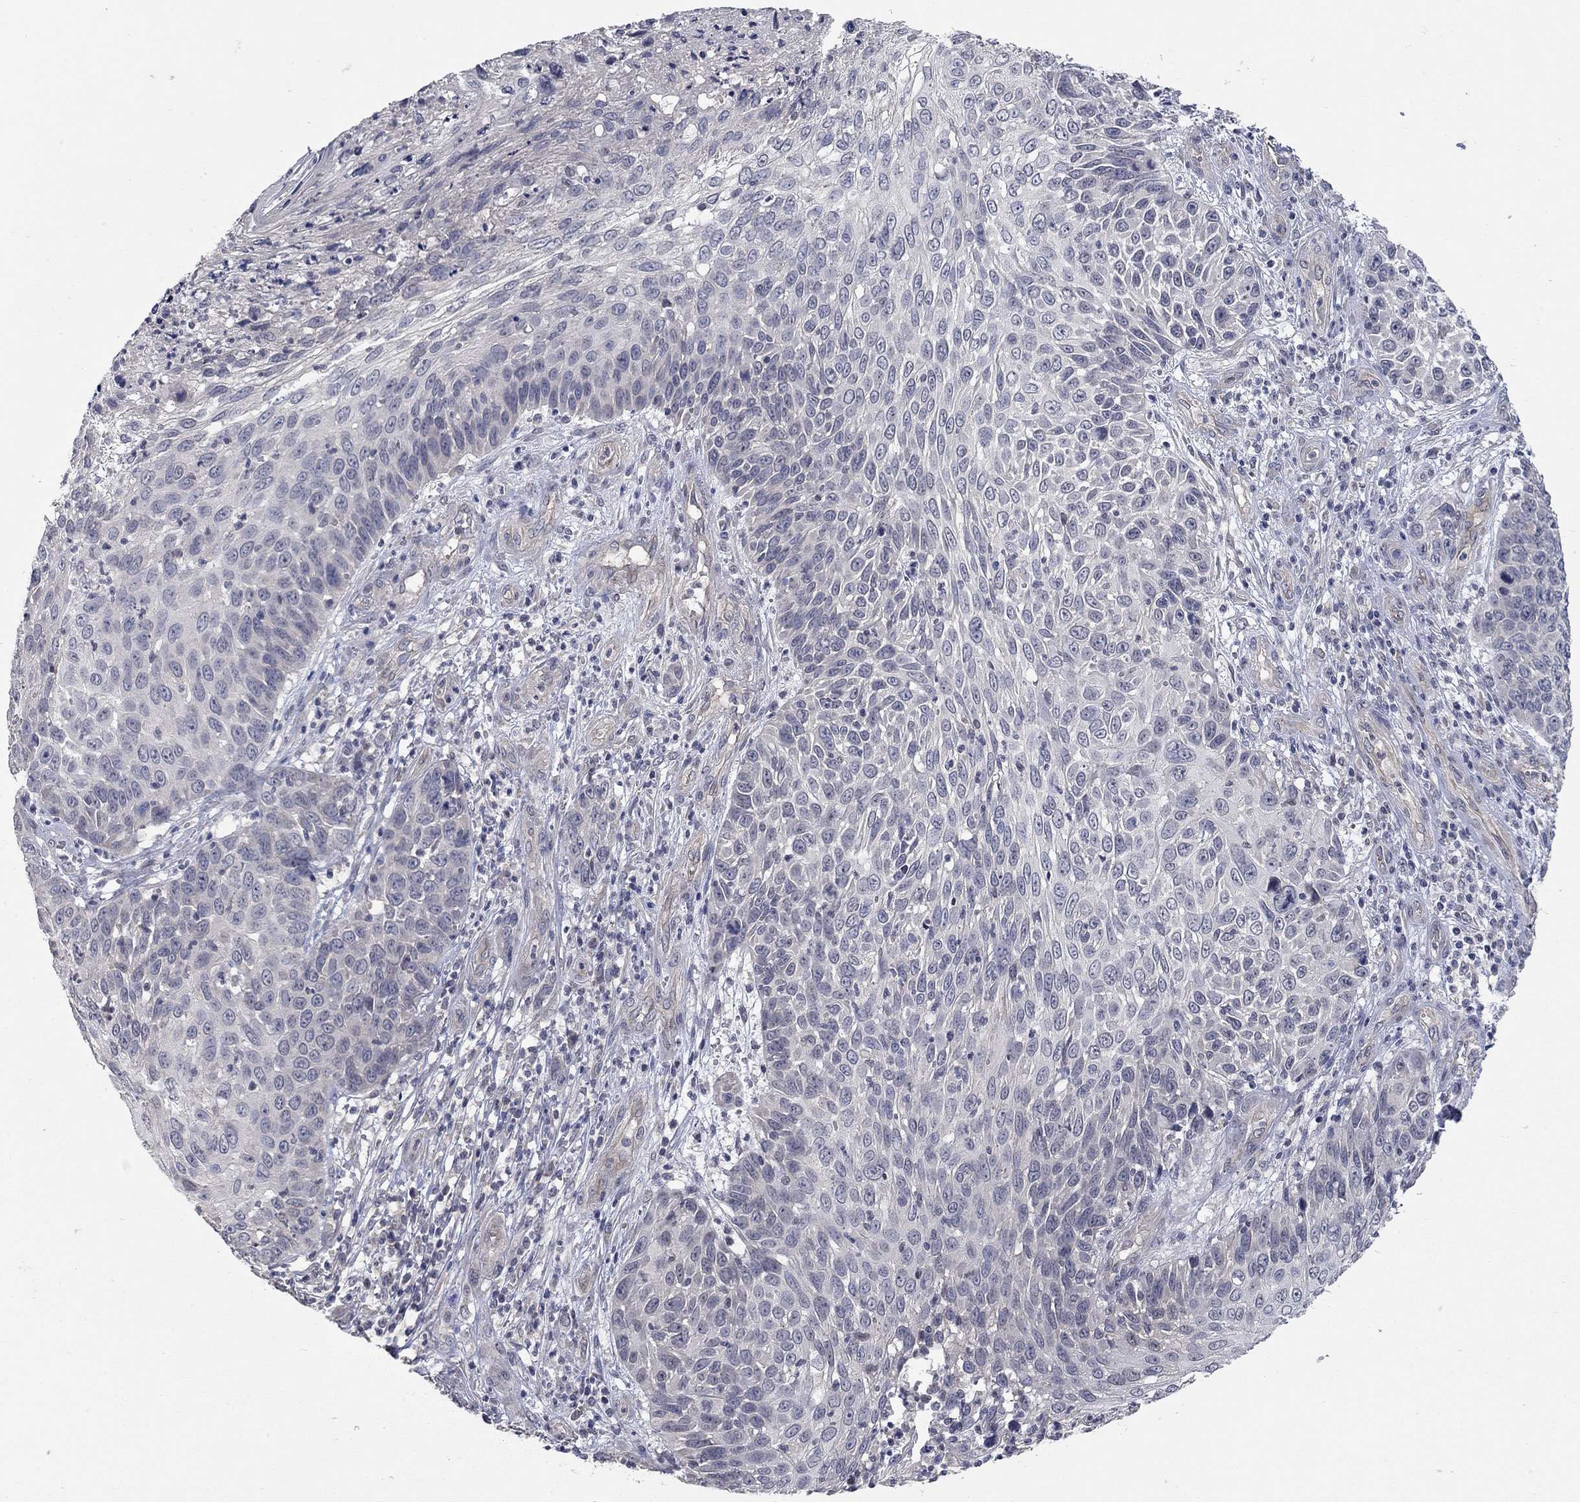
{"staining": {"intensity": "negative", "quantity": "none", "location": "none"}, "tissue": "skin cancer", "cell_type": "Tumor cells", "image_type": "cancer", "snomed": [{"axis": "morphology", "description": "Squamous cell carcinoma, NOS"}, {"axis": "topography", "description": "Skin"}], "caption": "Protein analysis of skin cancer (squamous cell carcinoma) exhibits no significant positivity in tumor cells.", "gene": "WASF3", "patient": {"sex": "male", "age": 92}}